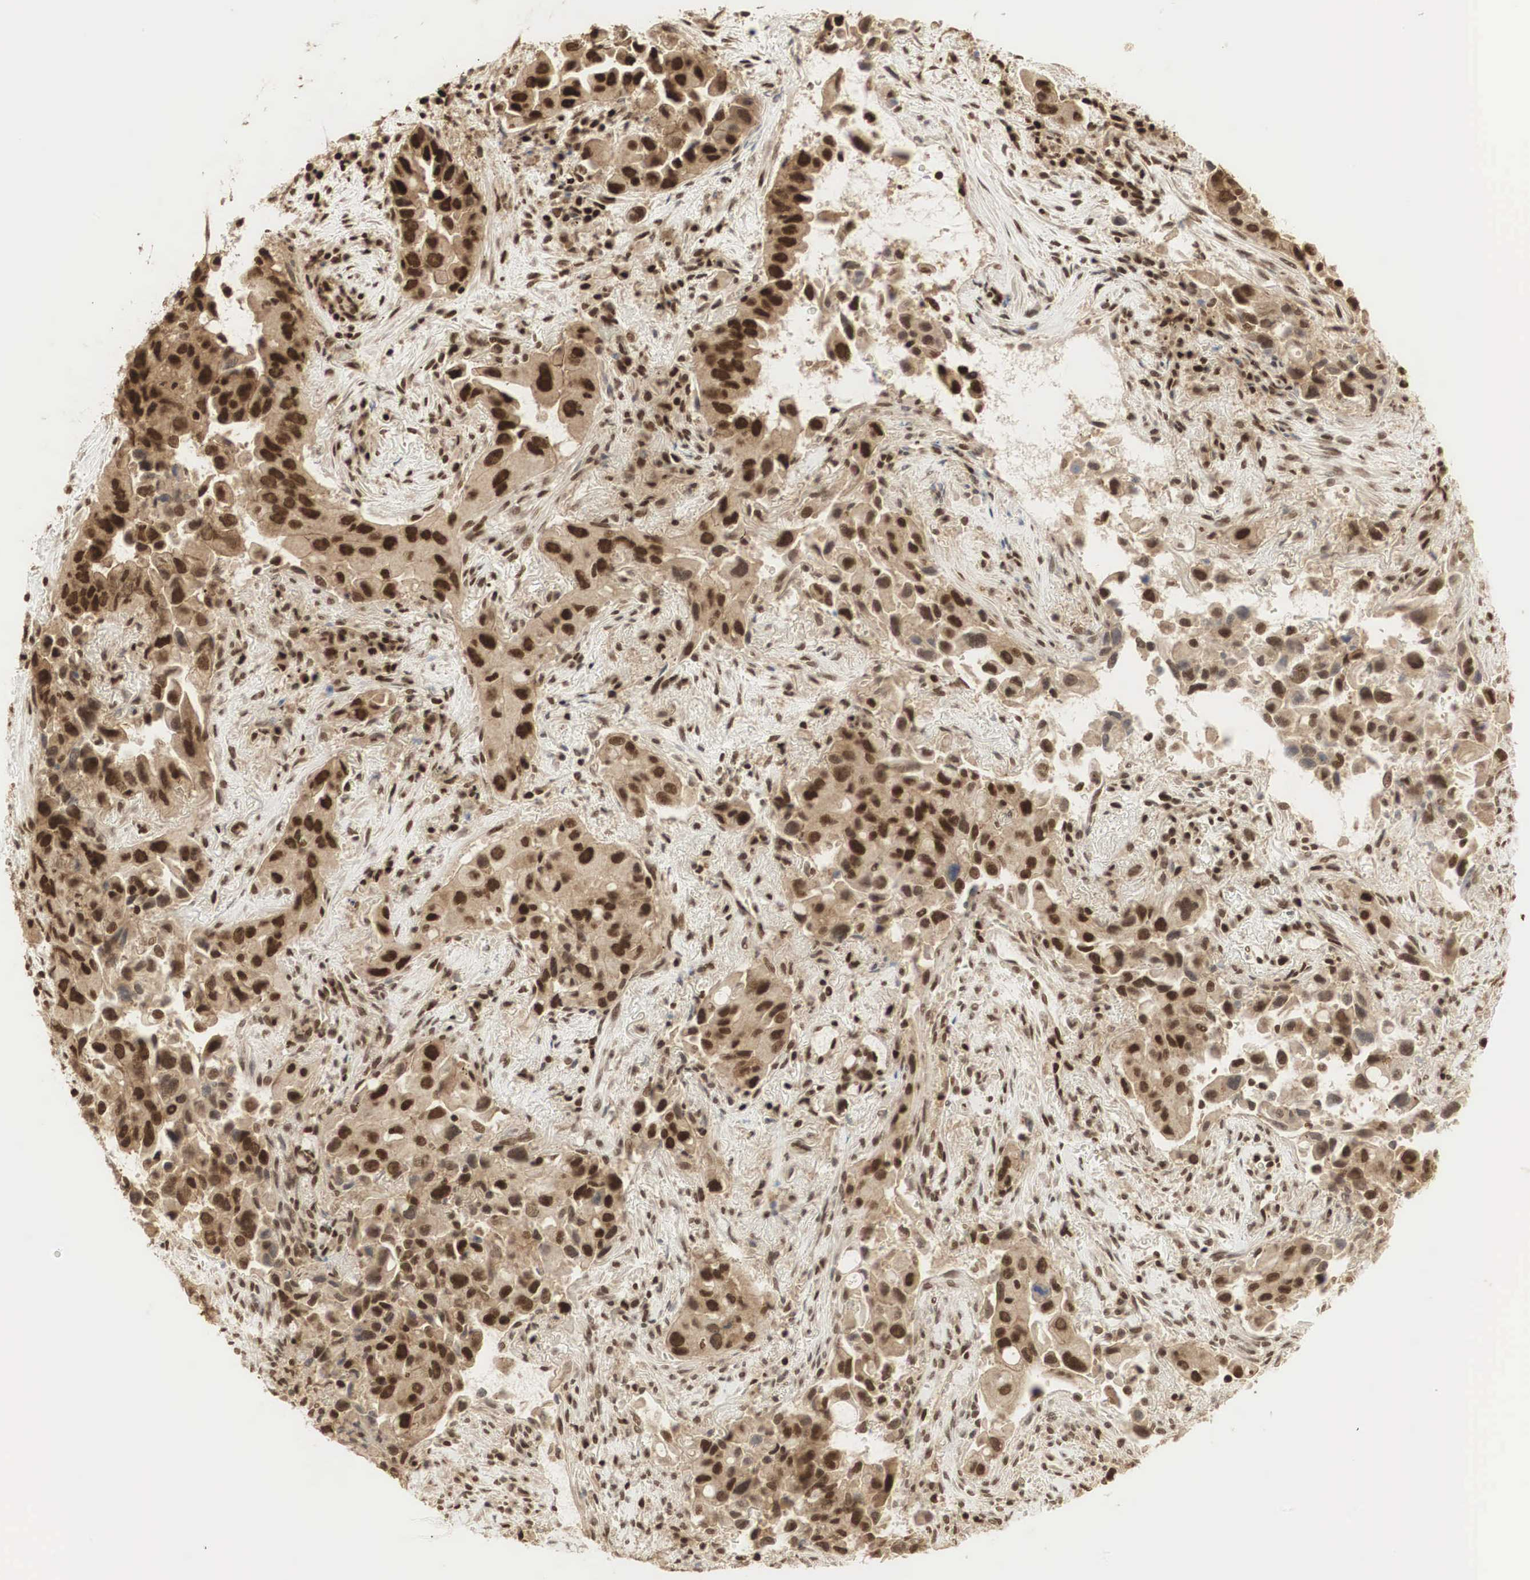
{"staining": {"intensity": "strong", "quantity": ">75%", "location": "cytoplasmic/membranous,nuclear"}, "tissue": "lung cancer", "cell_type": "Tumor cells", "image_type": "cancer", "snomed": [{"axis": "morphology", "description": "Adenocarcinoma, NOS"}, {"axis": "topography", "description": "Lung"}], "caption": "An immunohistochemistry image of neoplastic tissue is shown. Protein staining in brown highlights strong cytoplasmic/membranous and nuclear positivity in lung adenocarcinoma within tumor cells.", "gene": "RNF113A", "patient": {"sex": "male", "age": 68}}